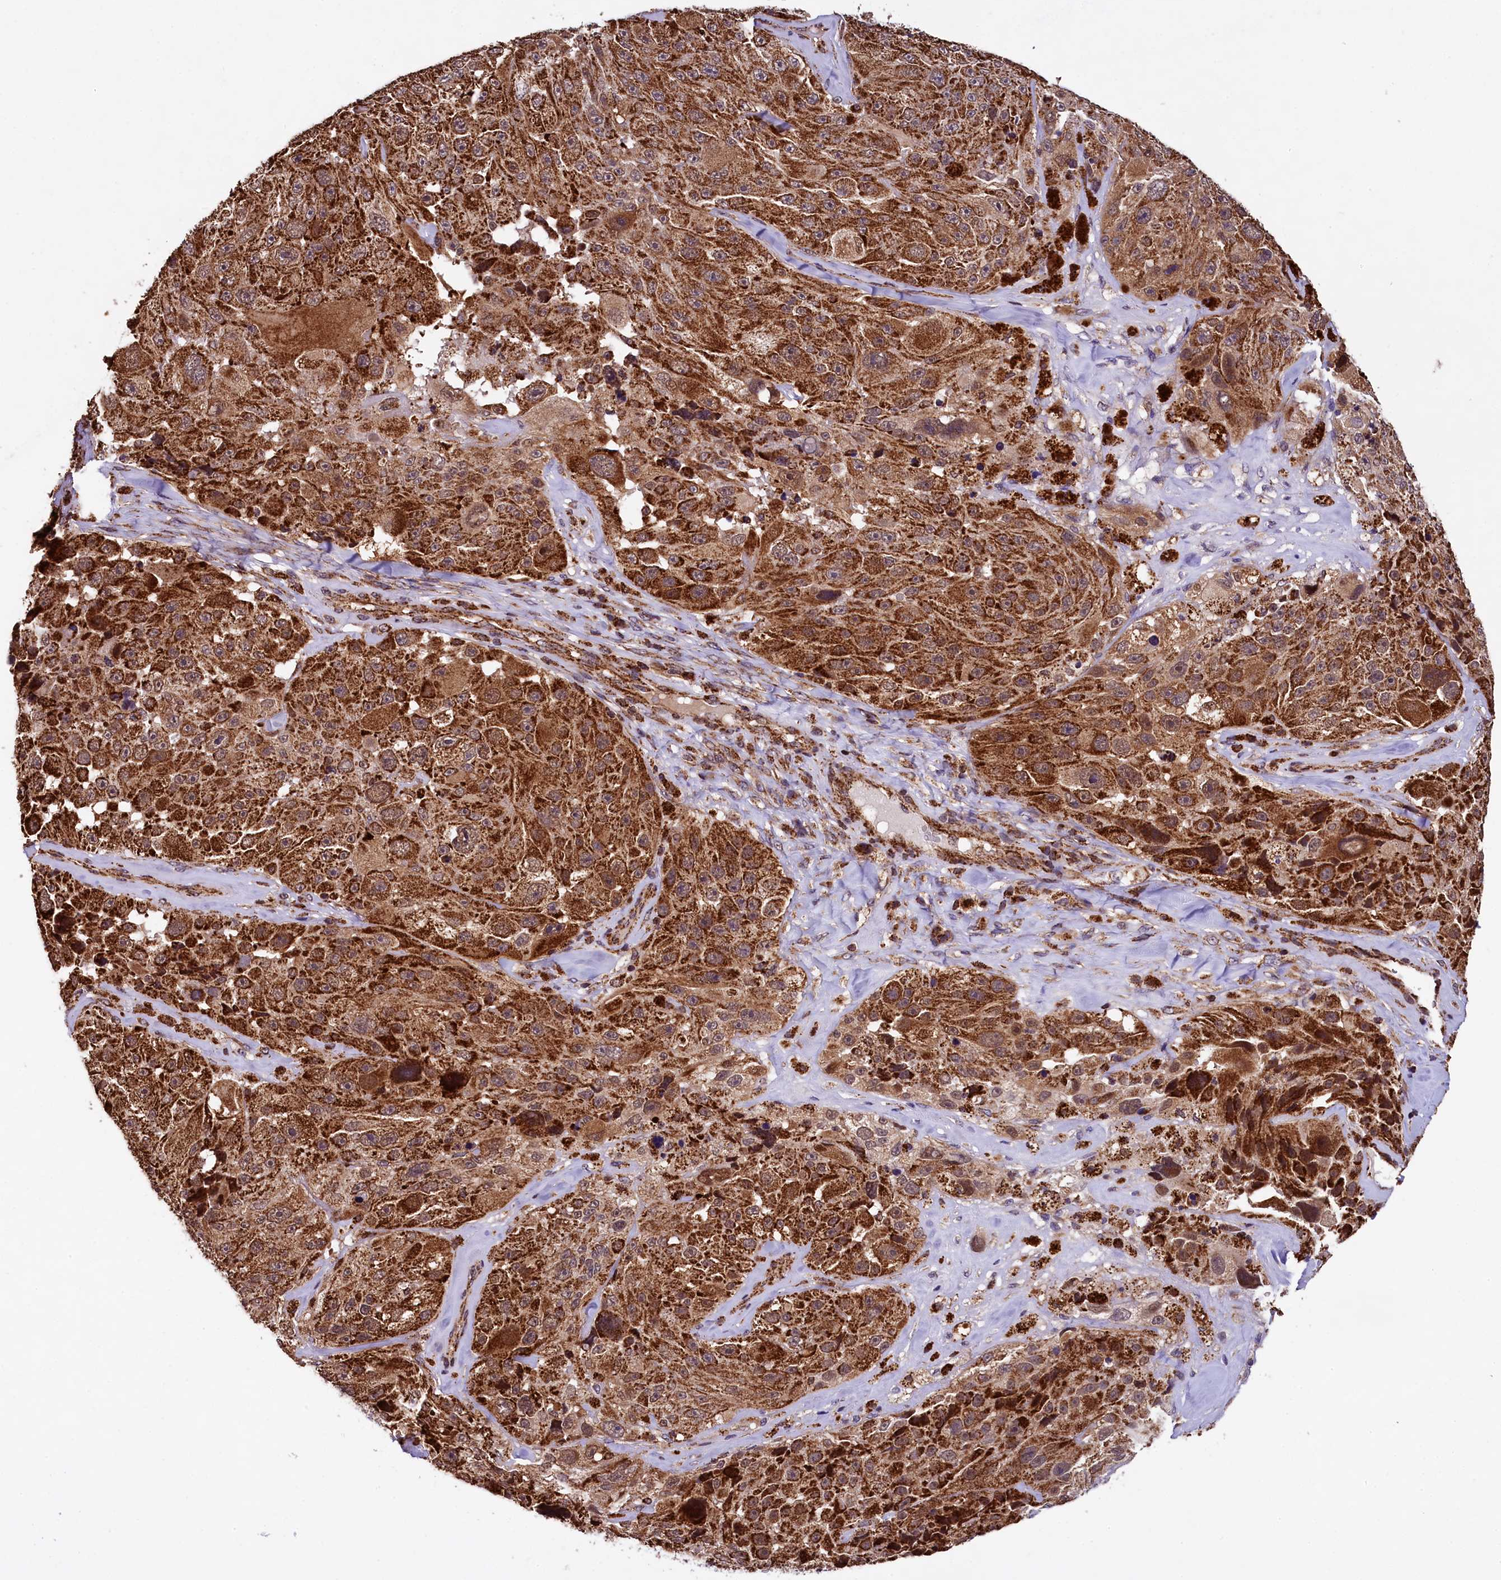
{"staining": {"intensity": "moderate", "quantity": ">75%", "location": "cytoplasmic/membranous"}, "tissue": "melanoma", "cell_type": "Tumor cells", "image_type": "cancer", "snomed": [{"axis": "morphology", "description": "Malignant melanoma, Metastatic site"}, {"axis": "topography", "description": "Lymph node"}], "caption": "Brown immunohistochemical staining in human malignant melanoma (metastatic site) reveals moderate cytoplasmic/membranous expression in approximately >75% of tumor cells.", "gene": "KLC2", "patient": {"sex": "male", "age": 62}}